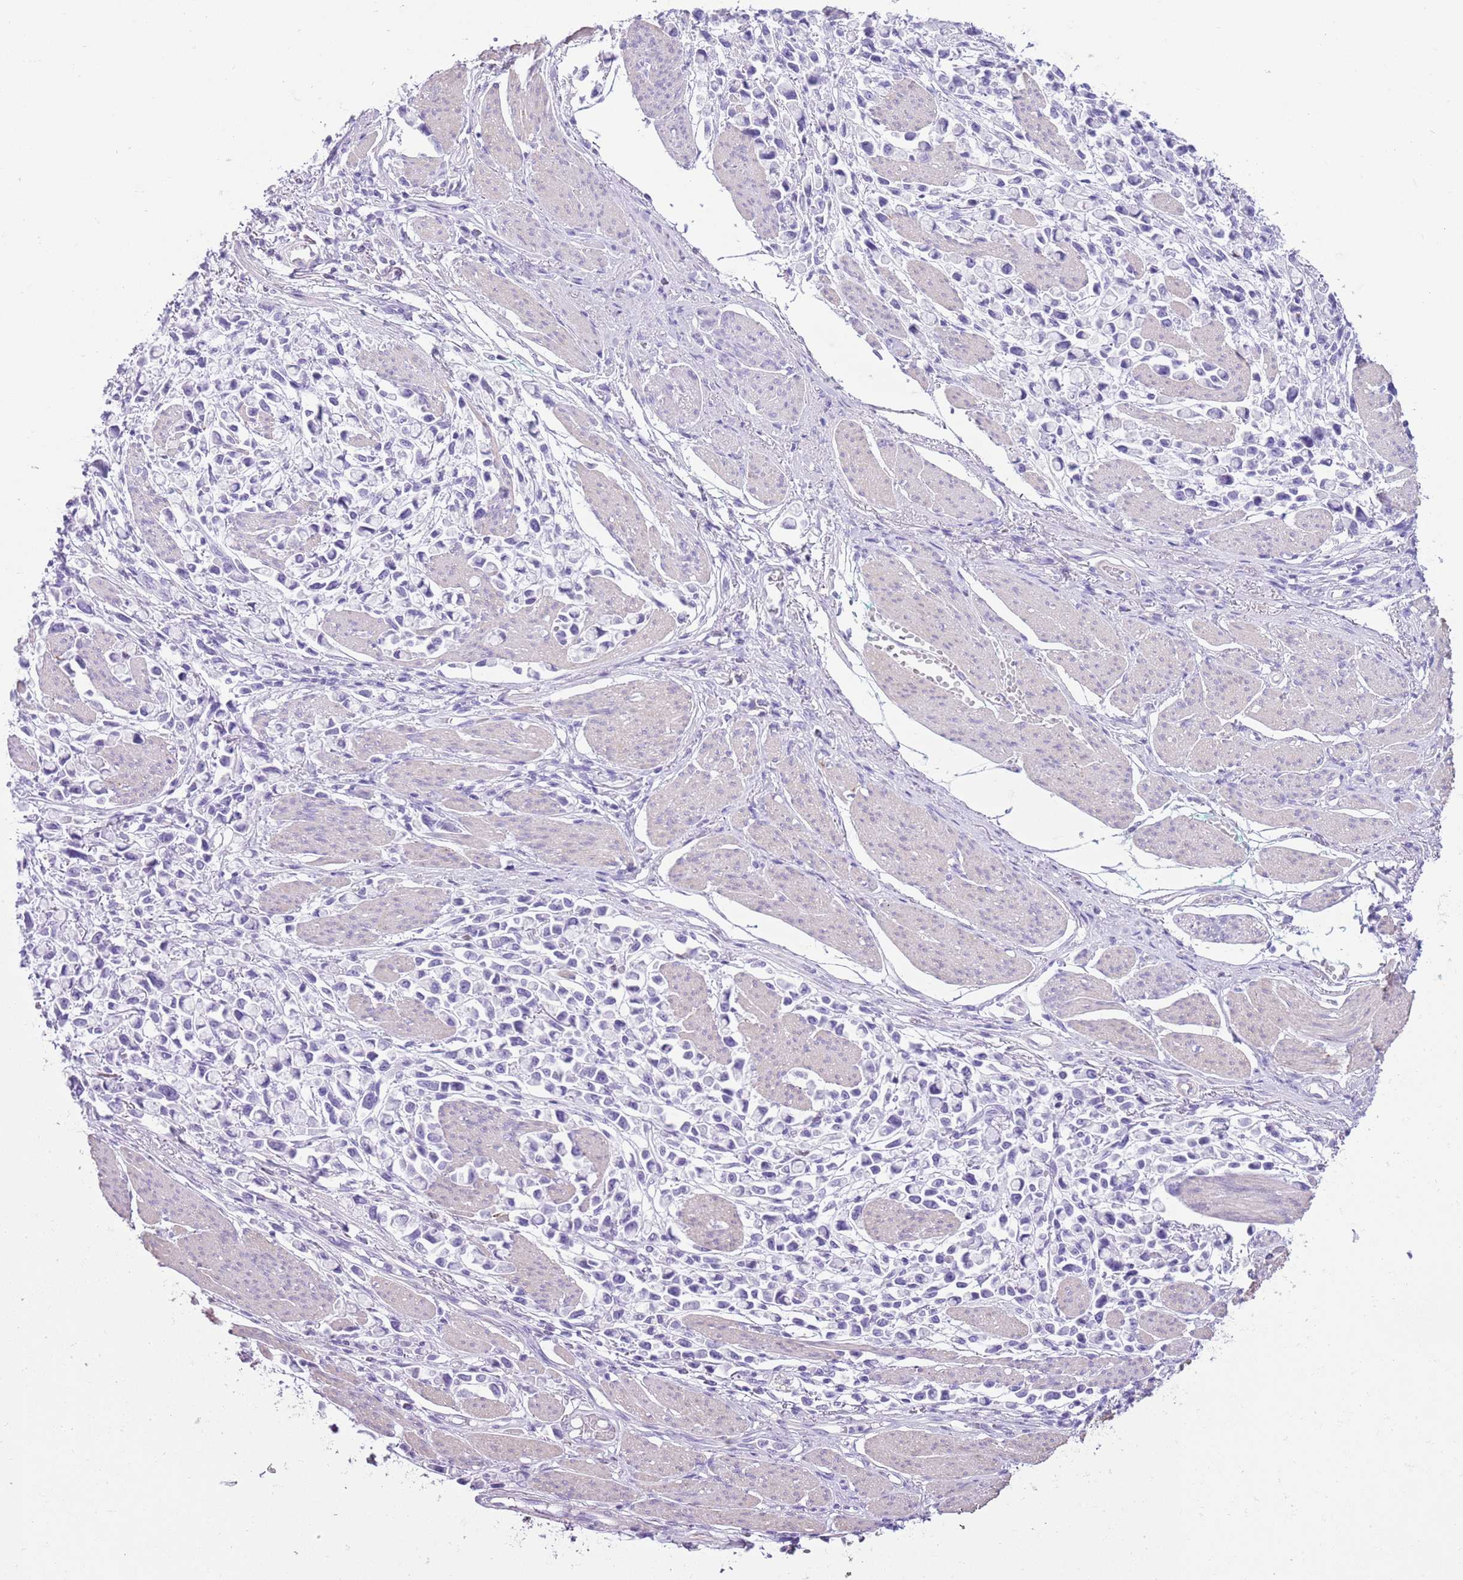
{"staining": {"intensity": "negative", "quantity": "none", "location": "none"}, "tissue": "stomach cancer", "cell_type": "Tumor cells", "image_type": "cancer", "snomed": [{"axis": "morphology", "description": "Adenocarcinoma, NOS"}, {"axis": "topography", "description": "Stomach"}], "caption": "A micrograph of human stomach cancer is negative for staining in tumor cells.", "gene": "SLC7A14", "patient": {"sex": "female", "age": 81}}